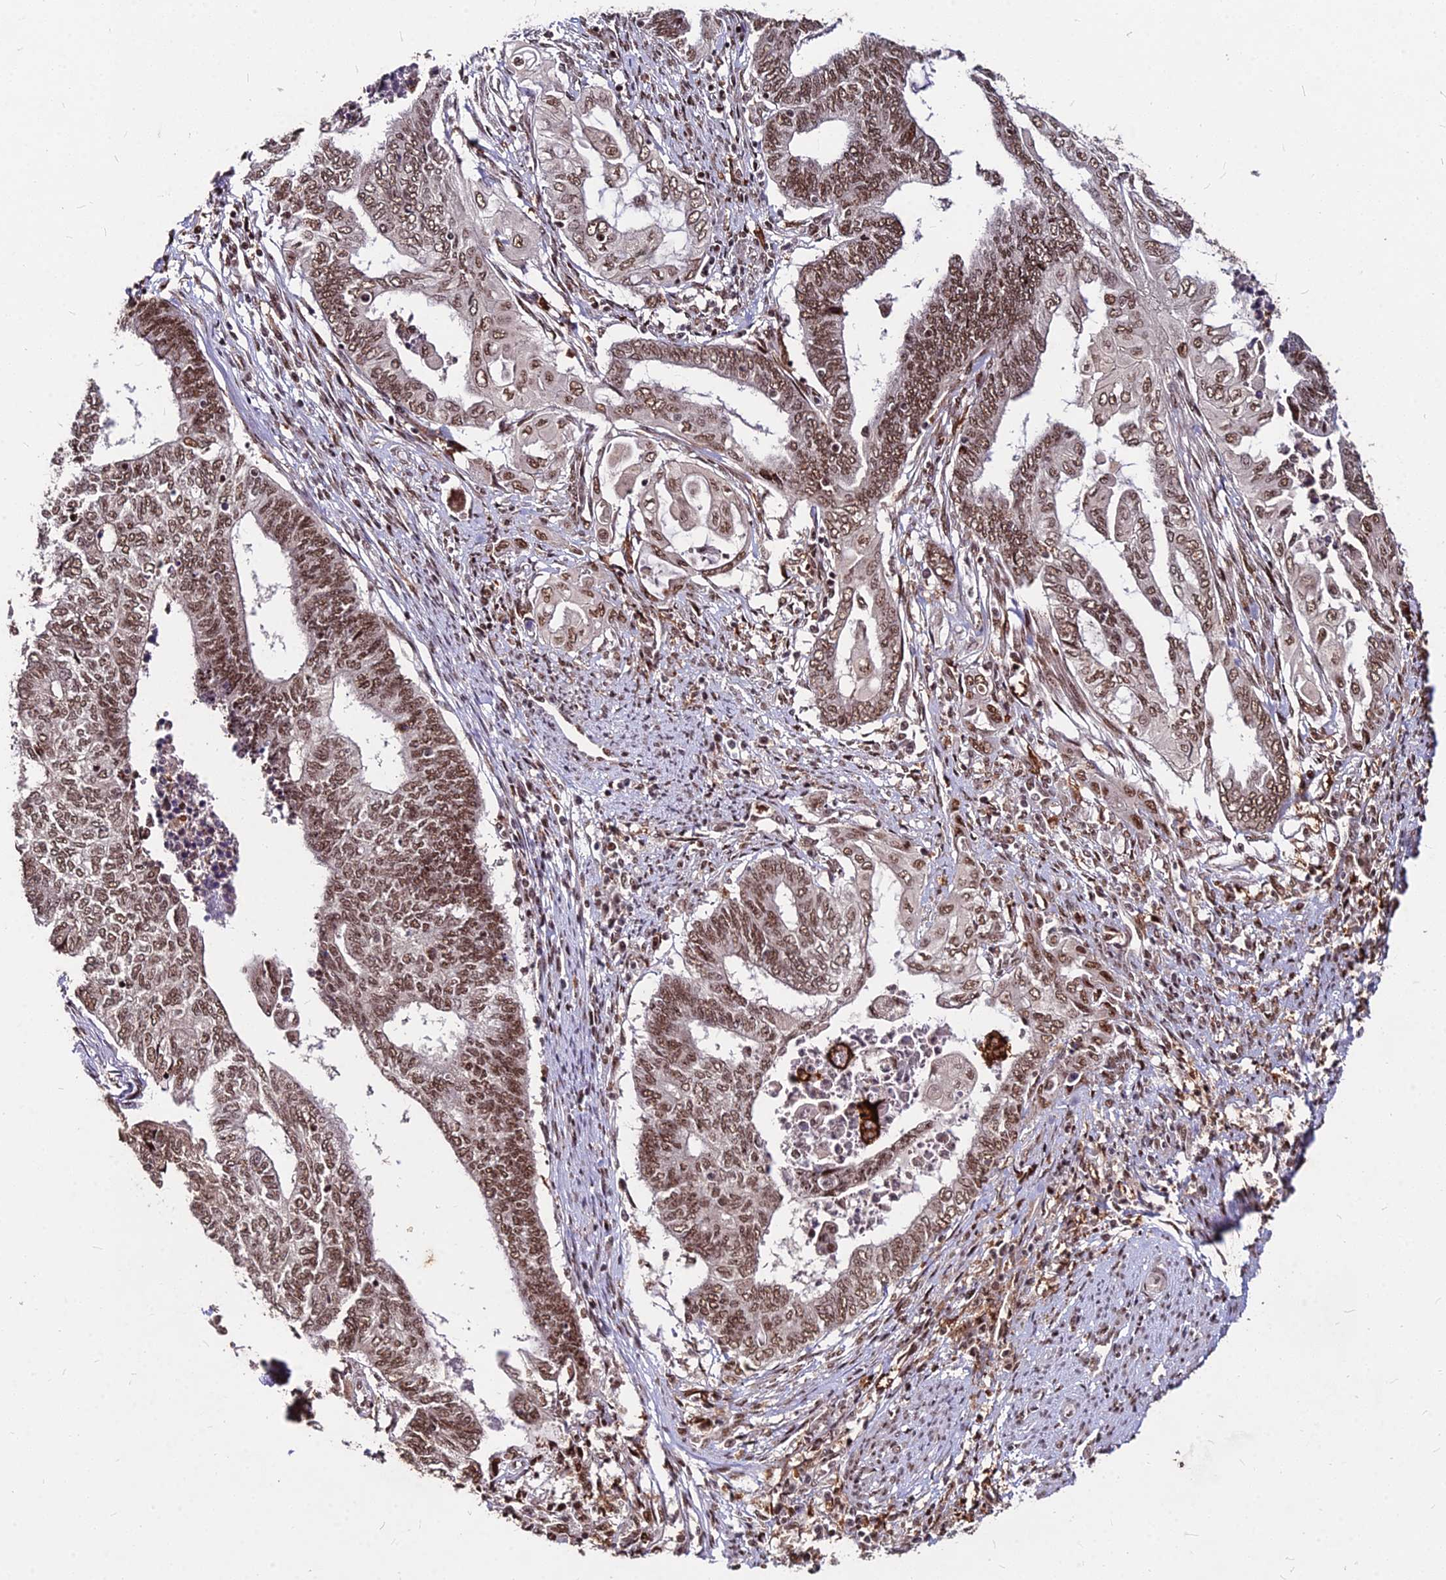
{"staining": {"intensity": "moderate", "quantity": ">75%", "location": "nuclear"}, "tissue": "endometrial cancer", "cell_type": "Tumor cells", "image_type": "cancer", "snomed": [{"axis": "morphology", "description": "Adenocarcinoma, NOS"}, {"axis": "topography", "description": "Uterus"}, {"axis": "topography", "description": "Endometrium"}], "caption": "Immunohistochemical staining of endometrial cancer (adenocarcinoma) demonstrates medium levels of moderate nuclear protein positivity in about >75% of tumor cells. The staining was performed using DAB (3,3'-diaminobenzidine), with brown indicating positive protein expression. Nuclei are stained blue with hematoxylin.", "gene": "ZBED4", "patient": {"sex": "female", "age": 70}}